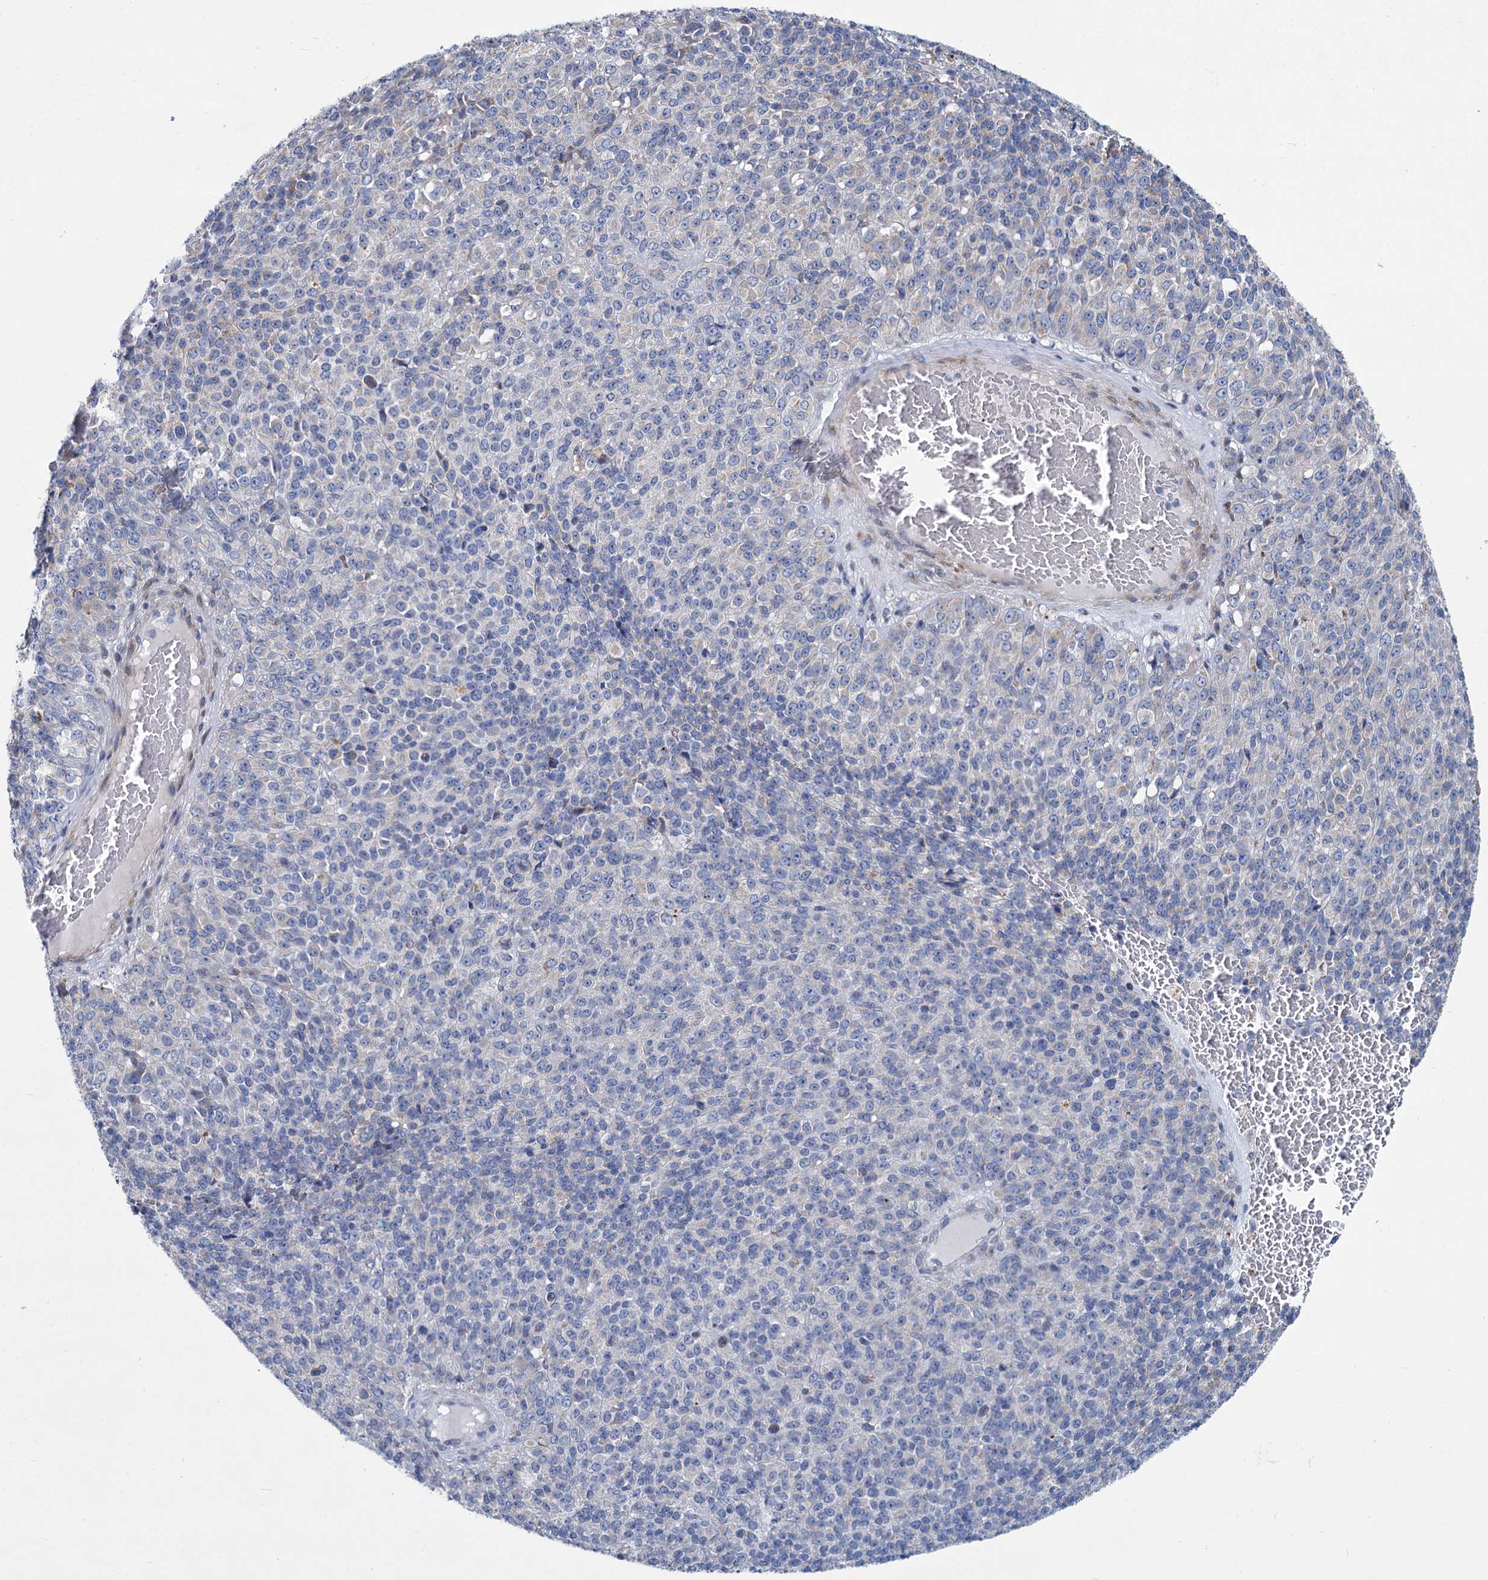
{"staining": {"intensity": "negative", "quantity": "none", "location": "none"}, "tissue": "melanoma", "cell_type": "Tumor cells", "image_type": "cancer", "snomed": [{"axis": "morphology", "description": "Malignant melanoma, Metastatic site"}, {"axis": "topography", "description": "Brain"}], "caption": "There is no significant expression in tumor cells of melanoma.", "gene": "PRSS35", "patient": {"sex": "female", "age": 56}}